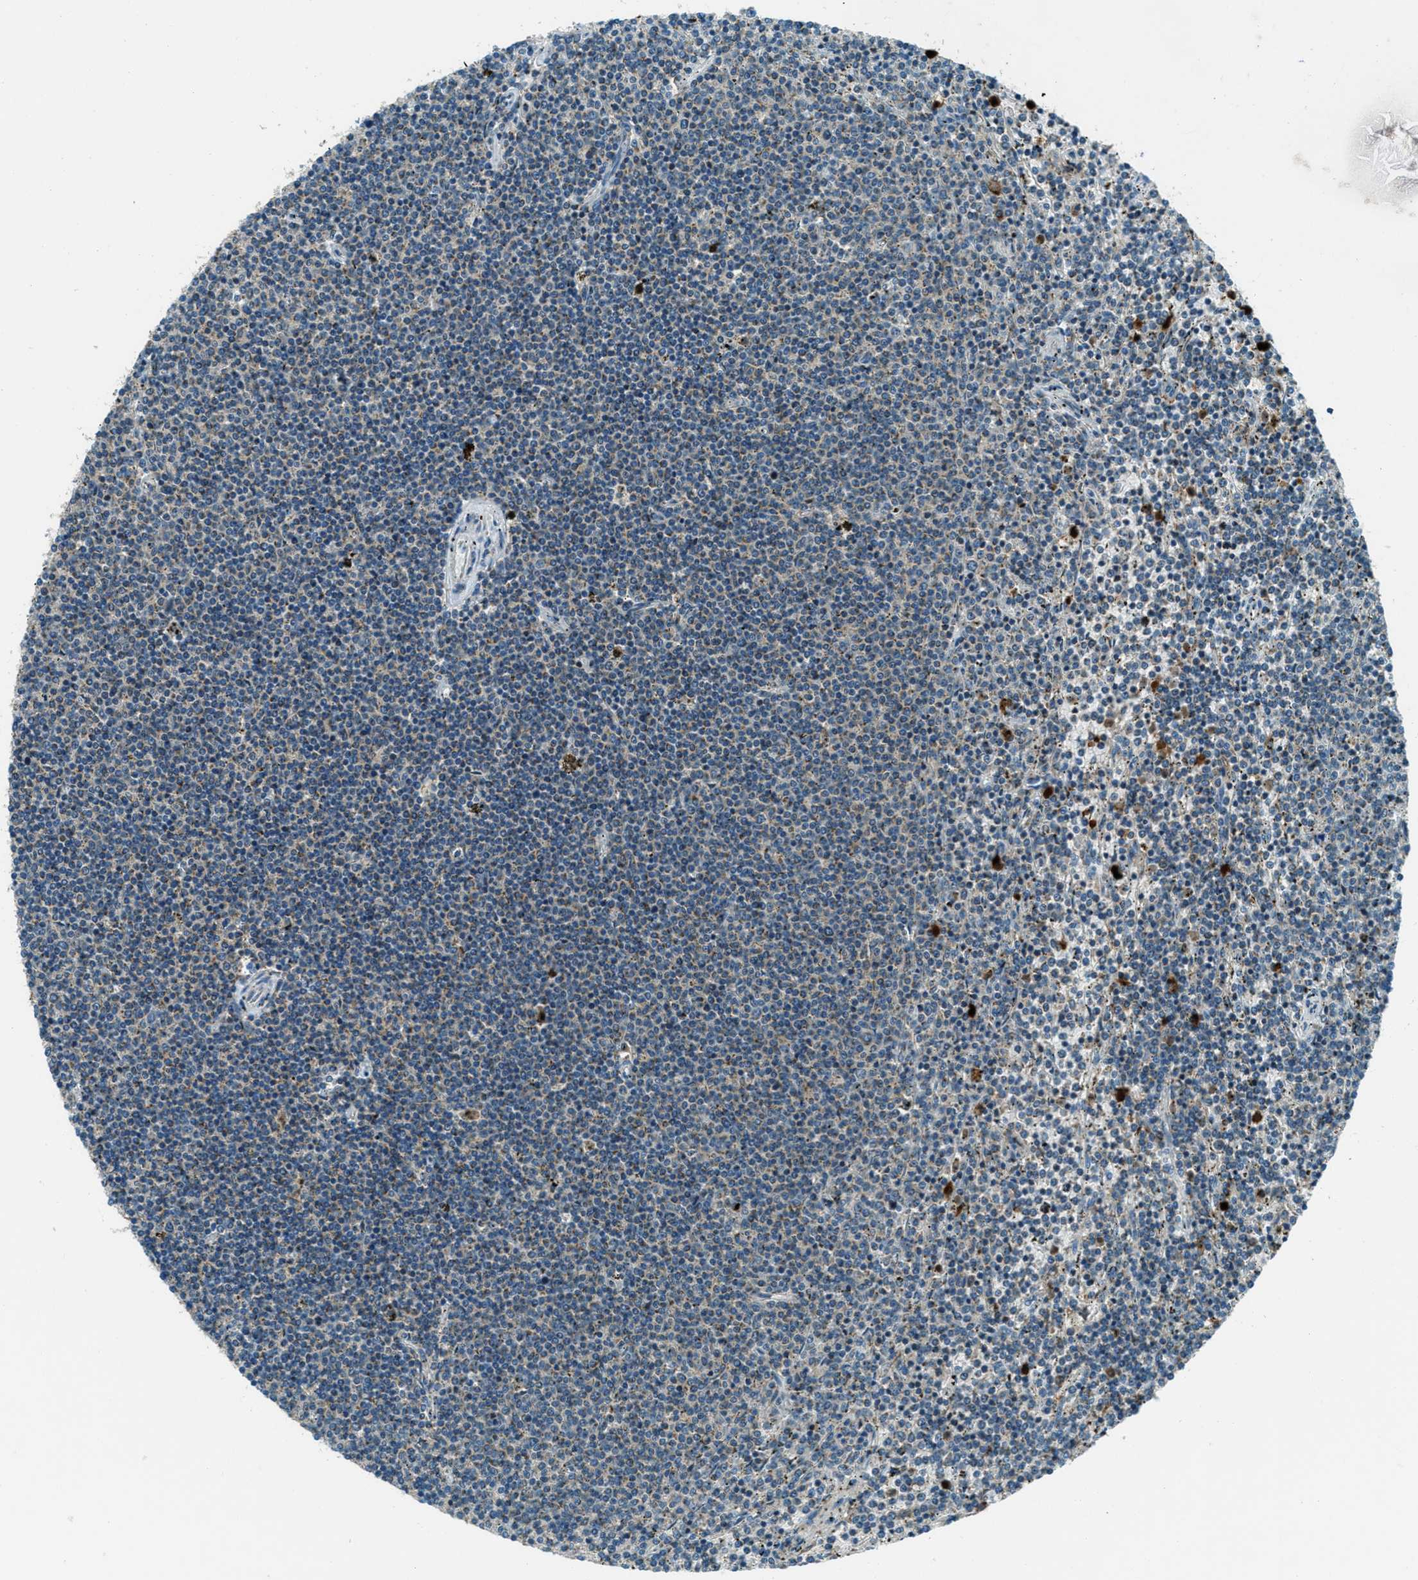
{"staining": {"intensity": "weak", "quantity": "<25%", "location": "cytoplasmic/membranous"}, "tissue": "lymphoma", "cell_type": "Tumor cells", "image_type": "cancer", "snomed": [{"axis": "morphology", "description": "Malignant lymphoma, non-Hodgkin's type, Low grade"}, {"axis": "topography", "description": "Spleen"}], "caption": "Lymphoma was stained to show a protein in brown. There is no significant expression in tumor cells.", "gene": "FAR1", "patient": {"sex": "female", "age": 50}}